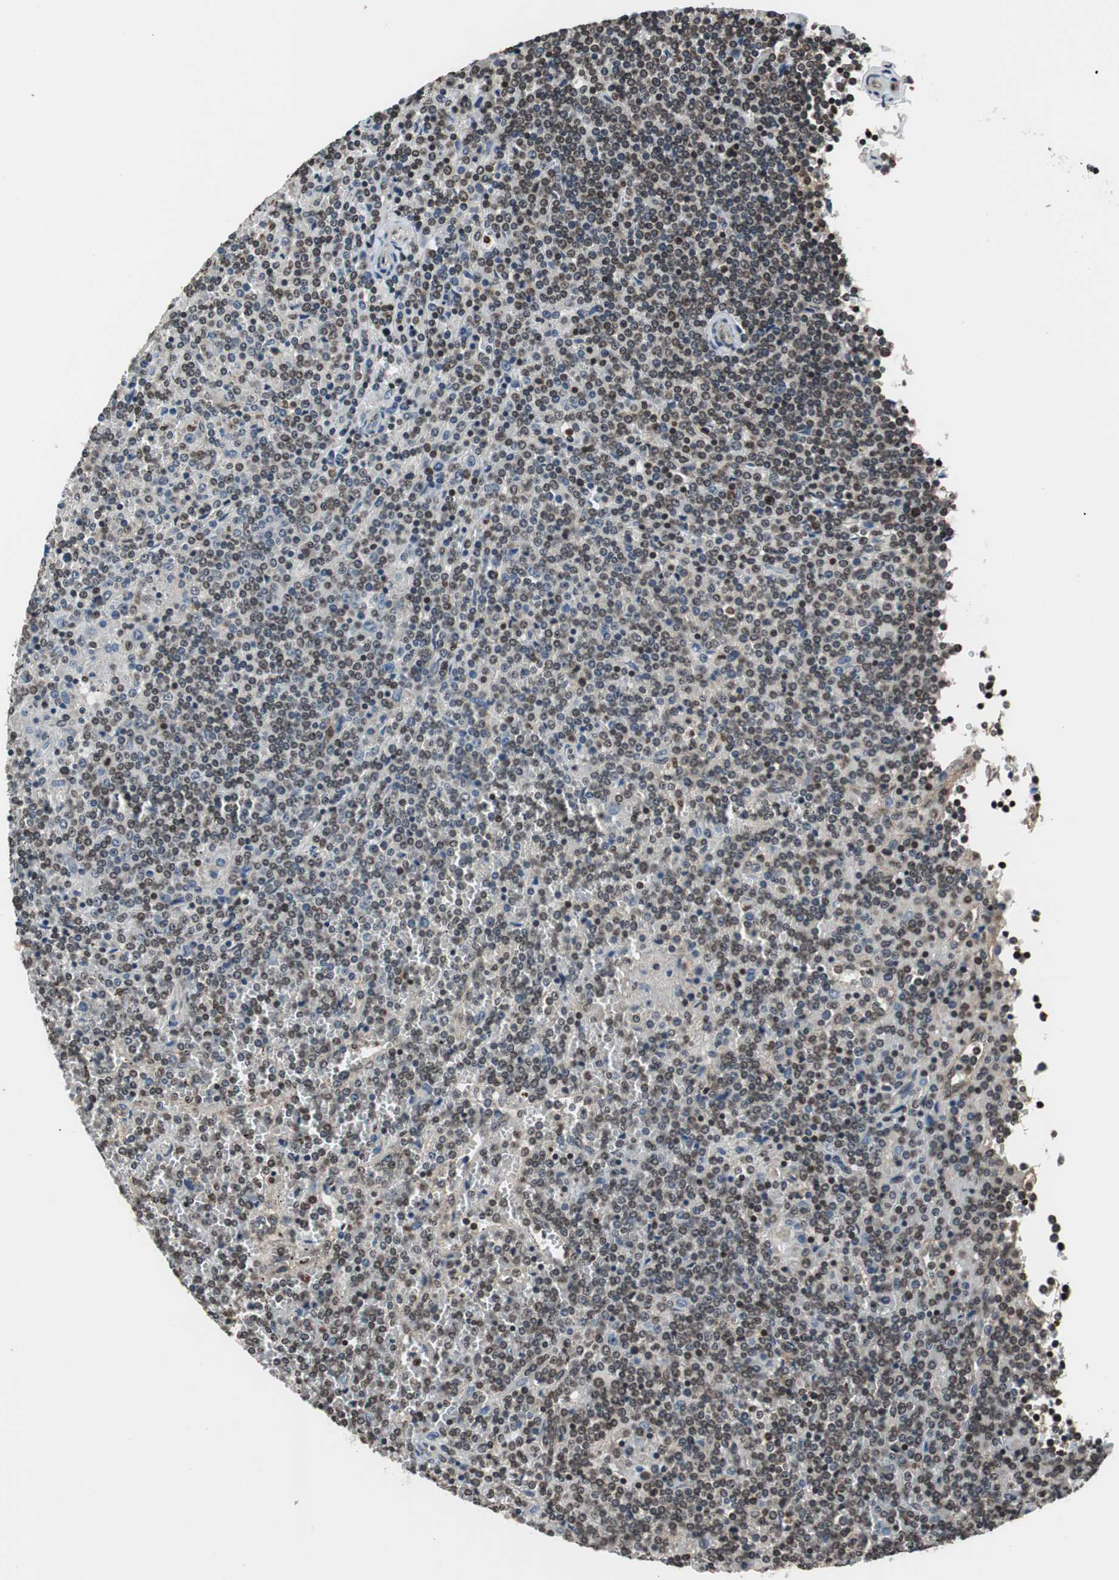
{"staining": {"intensity": "negative", "quantity": "none", "location": "none"}, "tissue": "lymphoma", "cell_type": "Tumor cells", "image_type": "cancer", "snomed": [{"axis": "morphology", "description": "Malignant lymphoma, non-Hodgkin's type, Low grade"}, {"axis": "topography", "description": "Spleen"}], "caption": "This is an IHC histopathology image of lymphoma. There is no positivity in tumor cells.", "gene": "RFC1", "patient": {"sex": "female", "age": 19}}